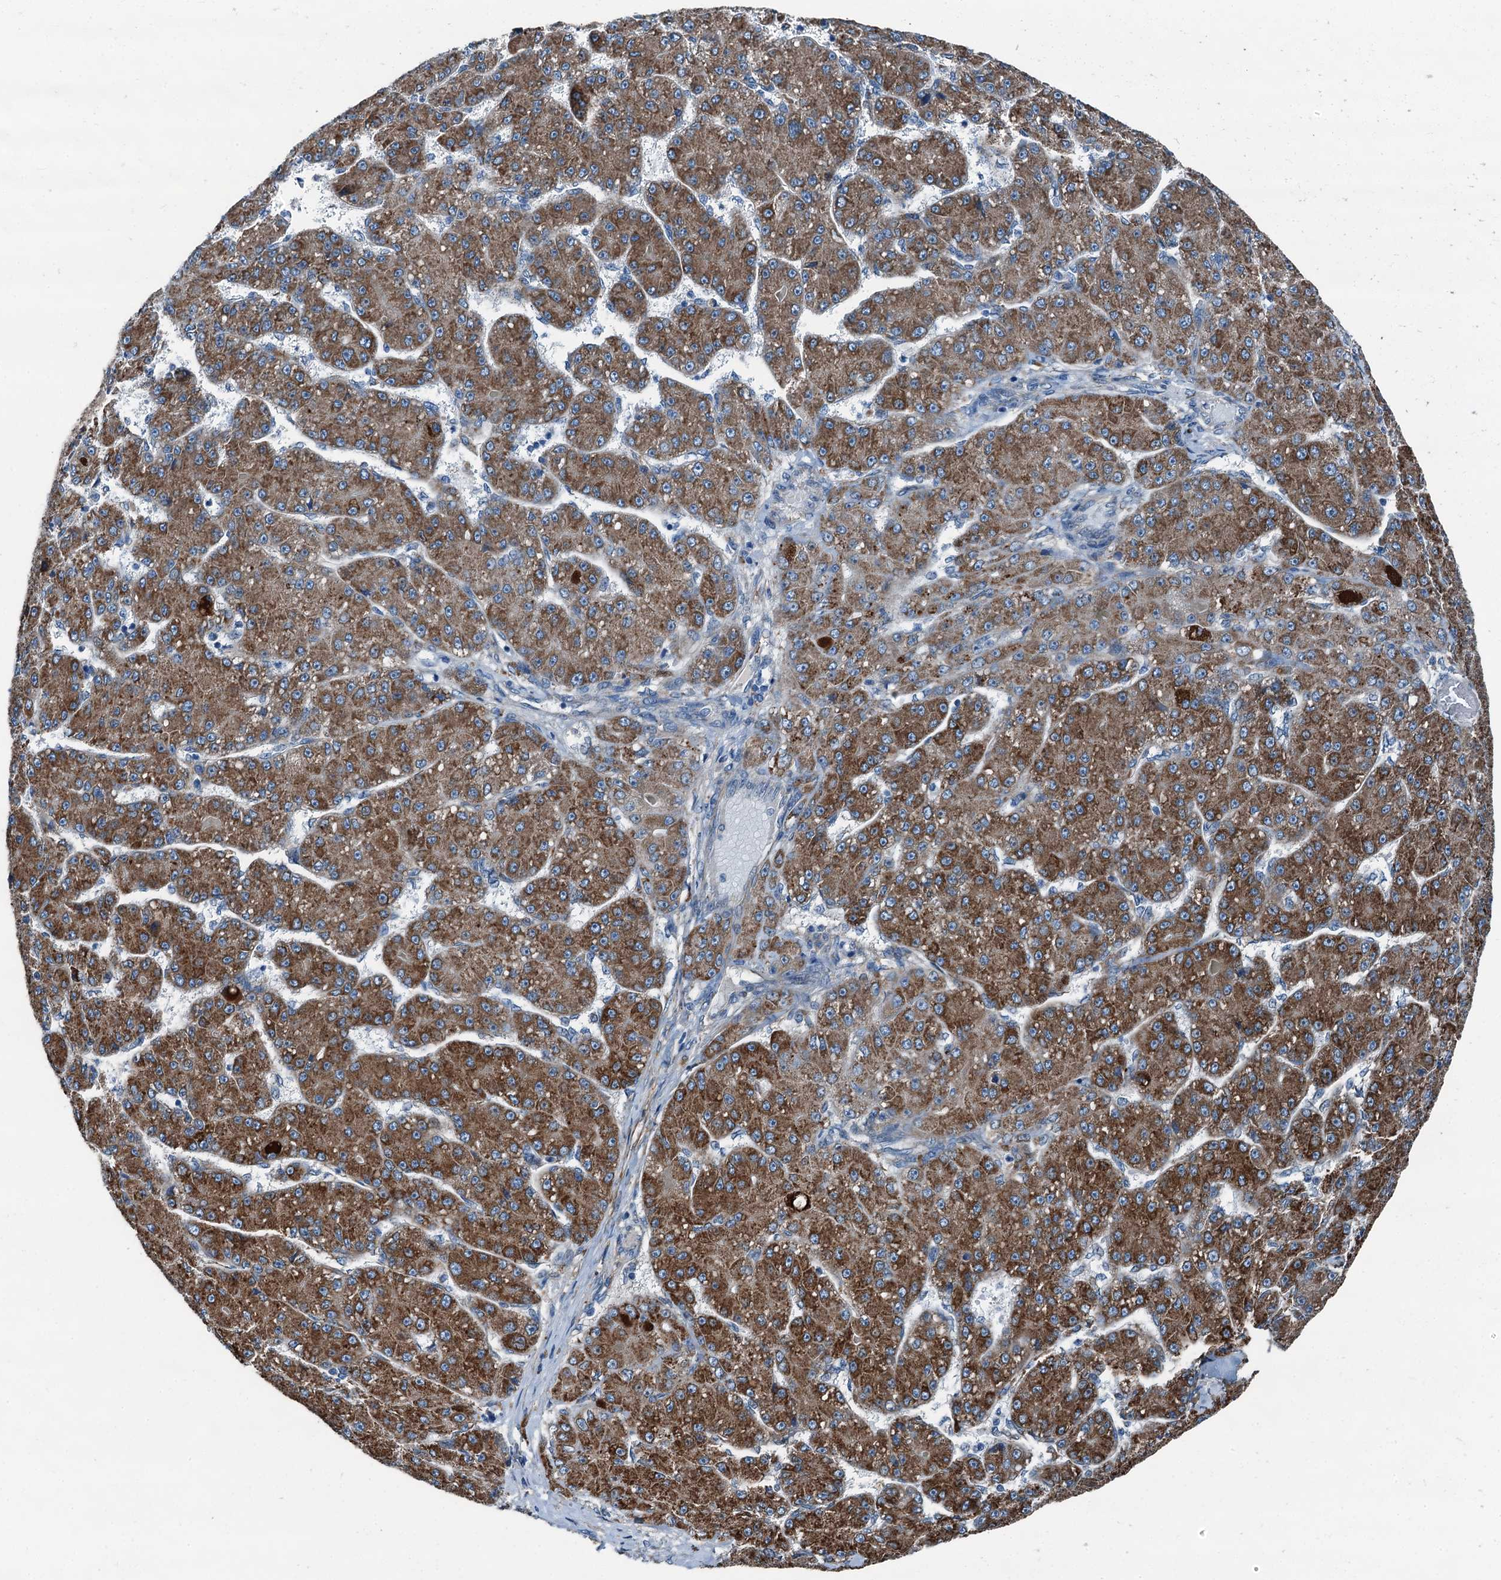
{"staining": {"intensity": "strong", "quantity": ">75%", "location": "cytoplasmic/membranous"}, "tissue": "liver cancer", "cell_type": "Tumor cells", "image_type": "cancer", "snomed": [{"axis": "morphology", "description": "Carcinoma, Hepatocellular, NOS"}, {"axis": "topography", "description": "Liver"}], "caption": "Immunohistochemical staining of human liver hepatocellular carcinoma exhibits strong cytoplasmic/membranous protein expression in approximately >75% of tumor cells.", "gene": "TAMALIN", "patient": {"sex": "male", "age": 67}}